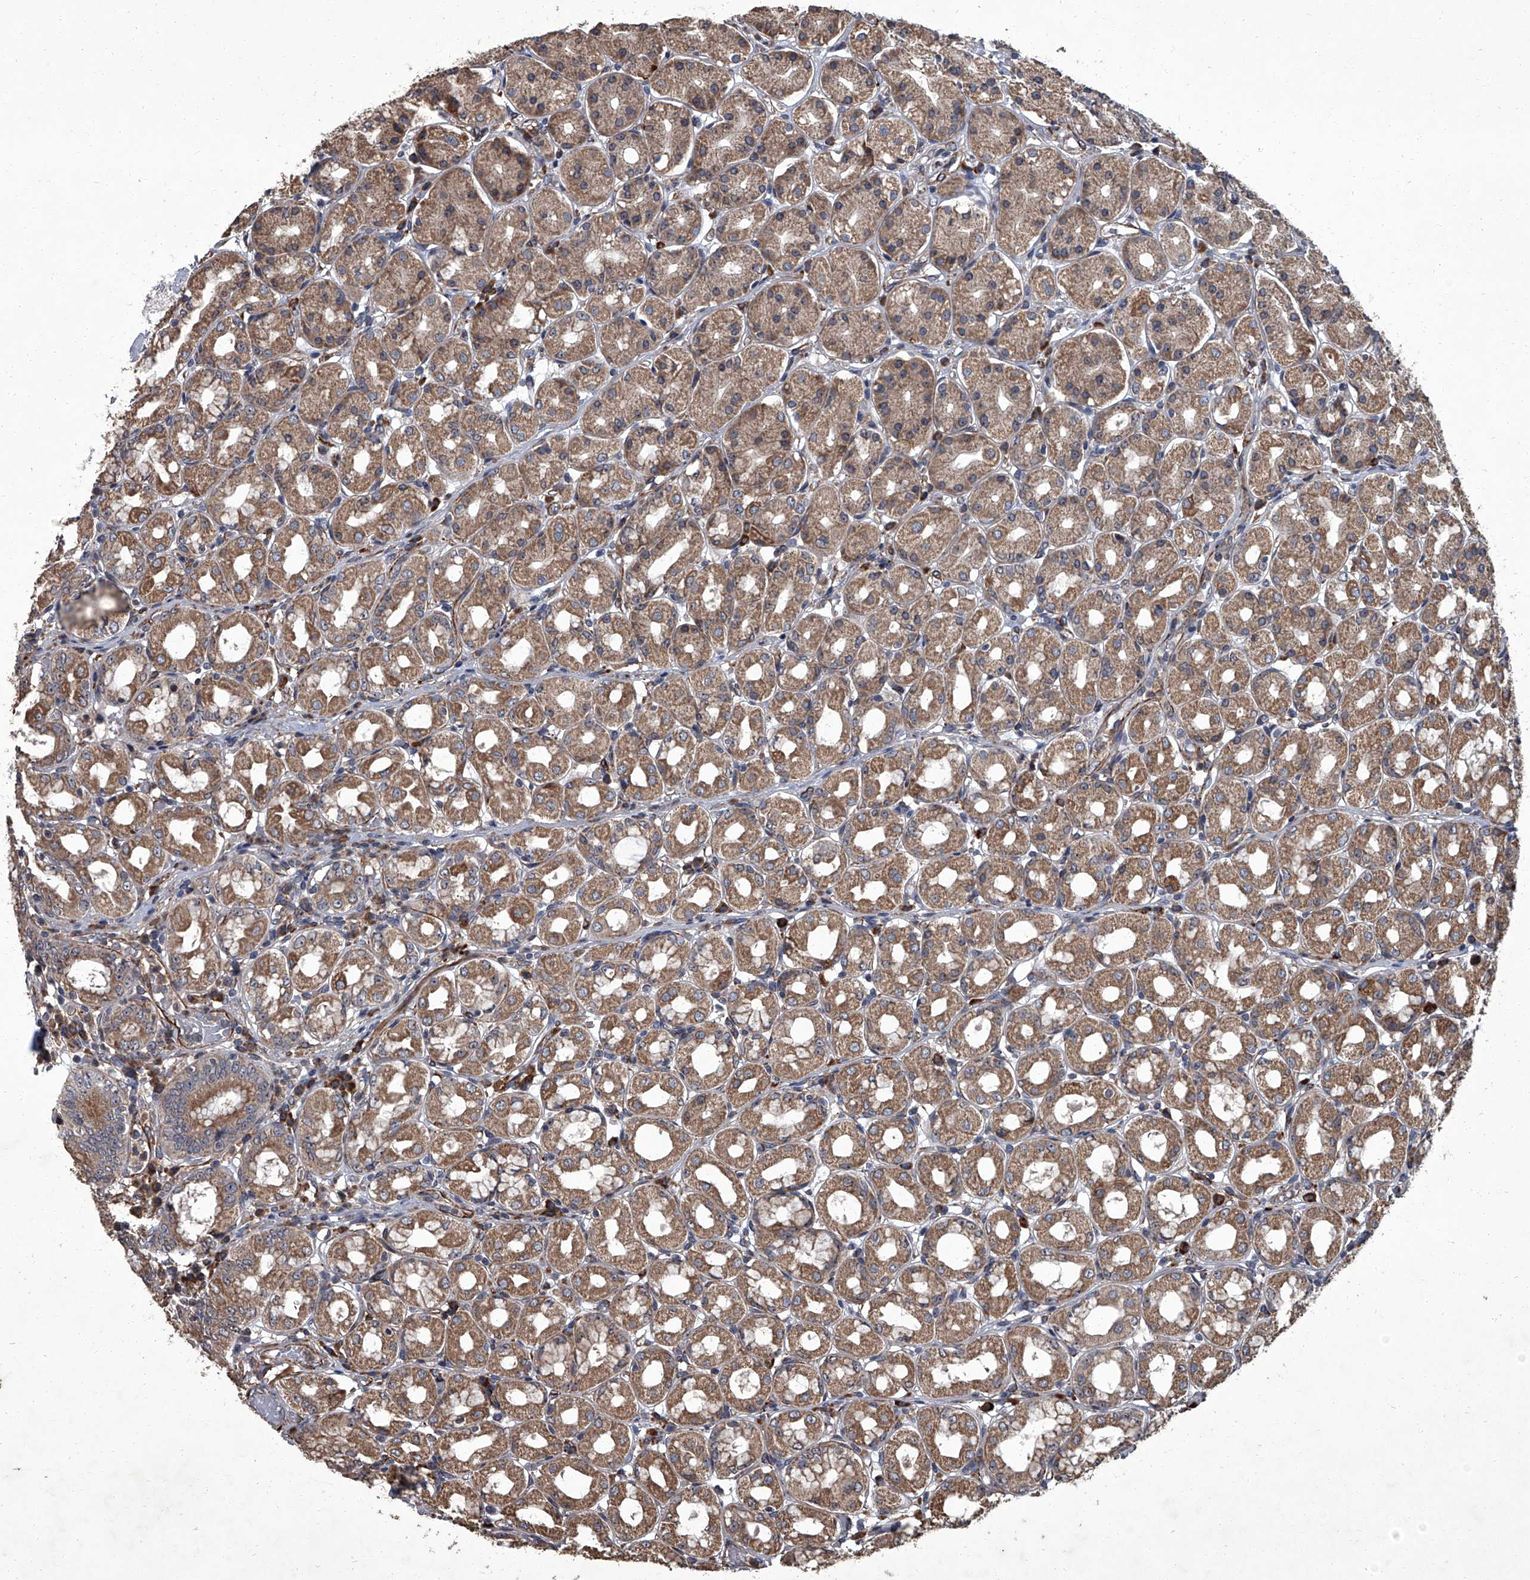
{"staining": {"intensity": "moderate", "quantity": ">75%", "location": "cytoplasmic/membranous"}, "tissue": "stomach", "cell_type": "Glandular cells", "image_type": "normal", "snomed": [{"axis": "morphology", "description": "Normal tissue, NOS"}, {"axis": "topography", "description": "Stomach"}, {"axis": "topography", "description": "Stomach, lower"}], "caption": "Immunohistochemical staining of unremarkable stomach reveals moderate cytoplasmic/membranous protein expression in about >75% of glandular cells. Nuclei are stained in blue.", "gene": "SIRT4", "patient": {"sex": "female", "age": 56}}